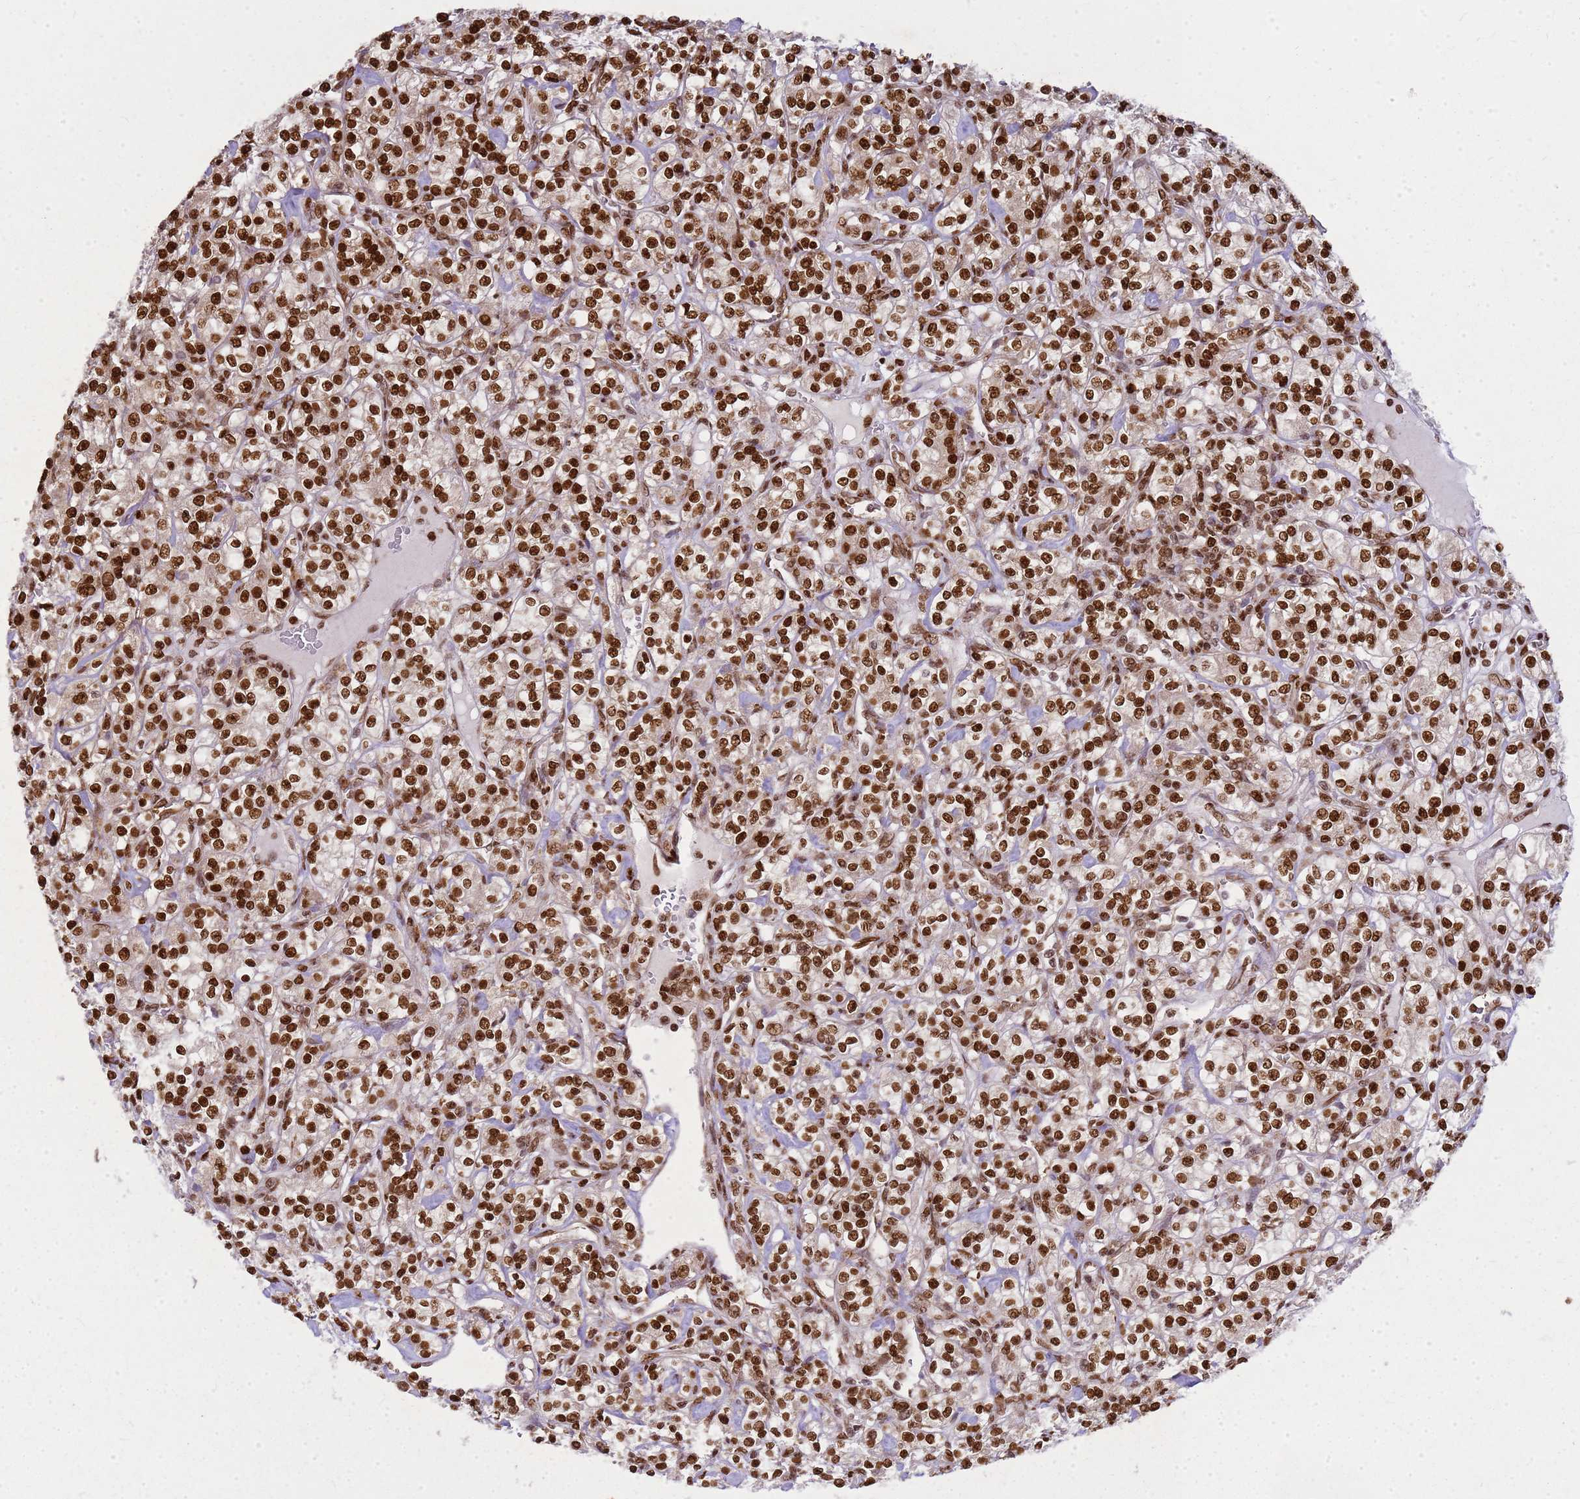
{"staining": {"intensity": "strong", "quantity": ">75%", "location": "nuclear"}, "tissue": "renal cancer", "cell_type": "Tumor cells", "image_type": "cancer", "snomed": [{"axis": "morphology", "description": "Adenocarcinoma, NOS"}, {"axis": "topography", "description": "Kidney"}], "caption": "An immunohistochemistry micrograph of tumor tissue is shown. Protein staining in brown highlights strong nuclear positivity in adenocarcinoma (renal) within tumor cells. The staining was performed using DAB (3,3'-diaminobenzidine) to visualize the protein expression in brown, while the nuclei were stained in blue with hematoxylin (Magnification: 20x).", "gene": "APEX1", "patient": {"sex": "male", "age": 77}}